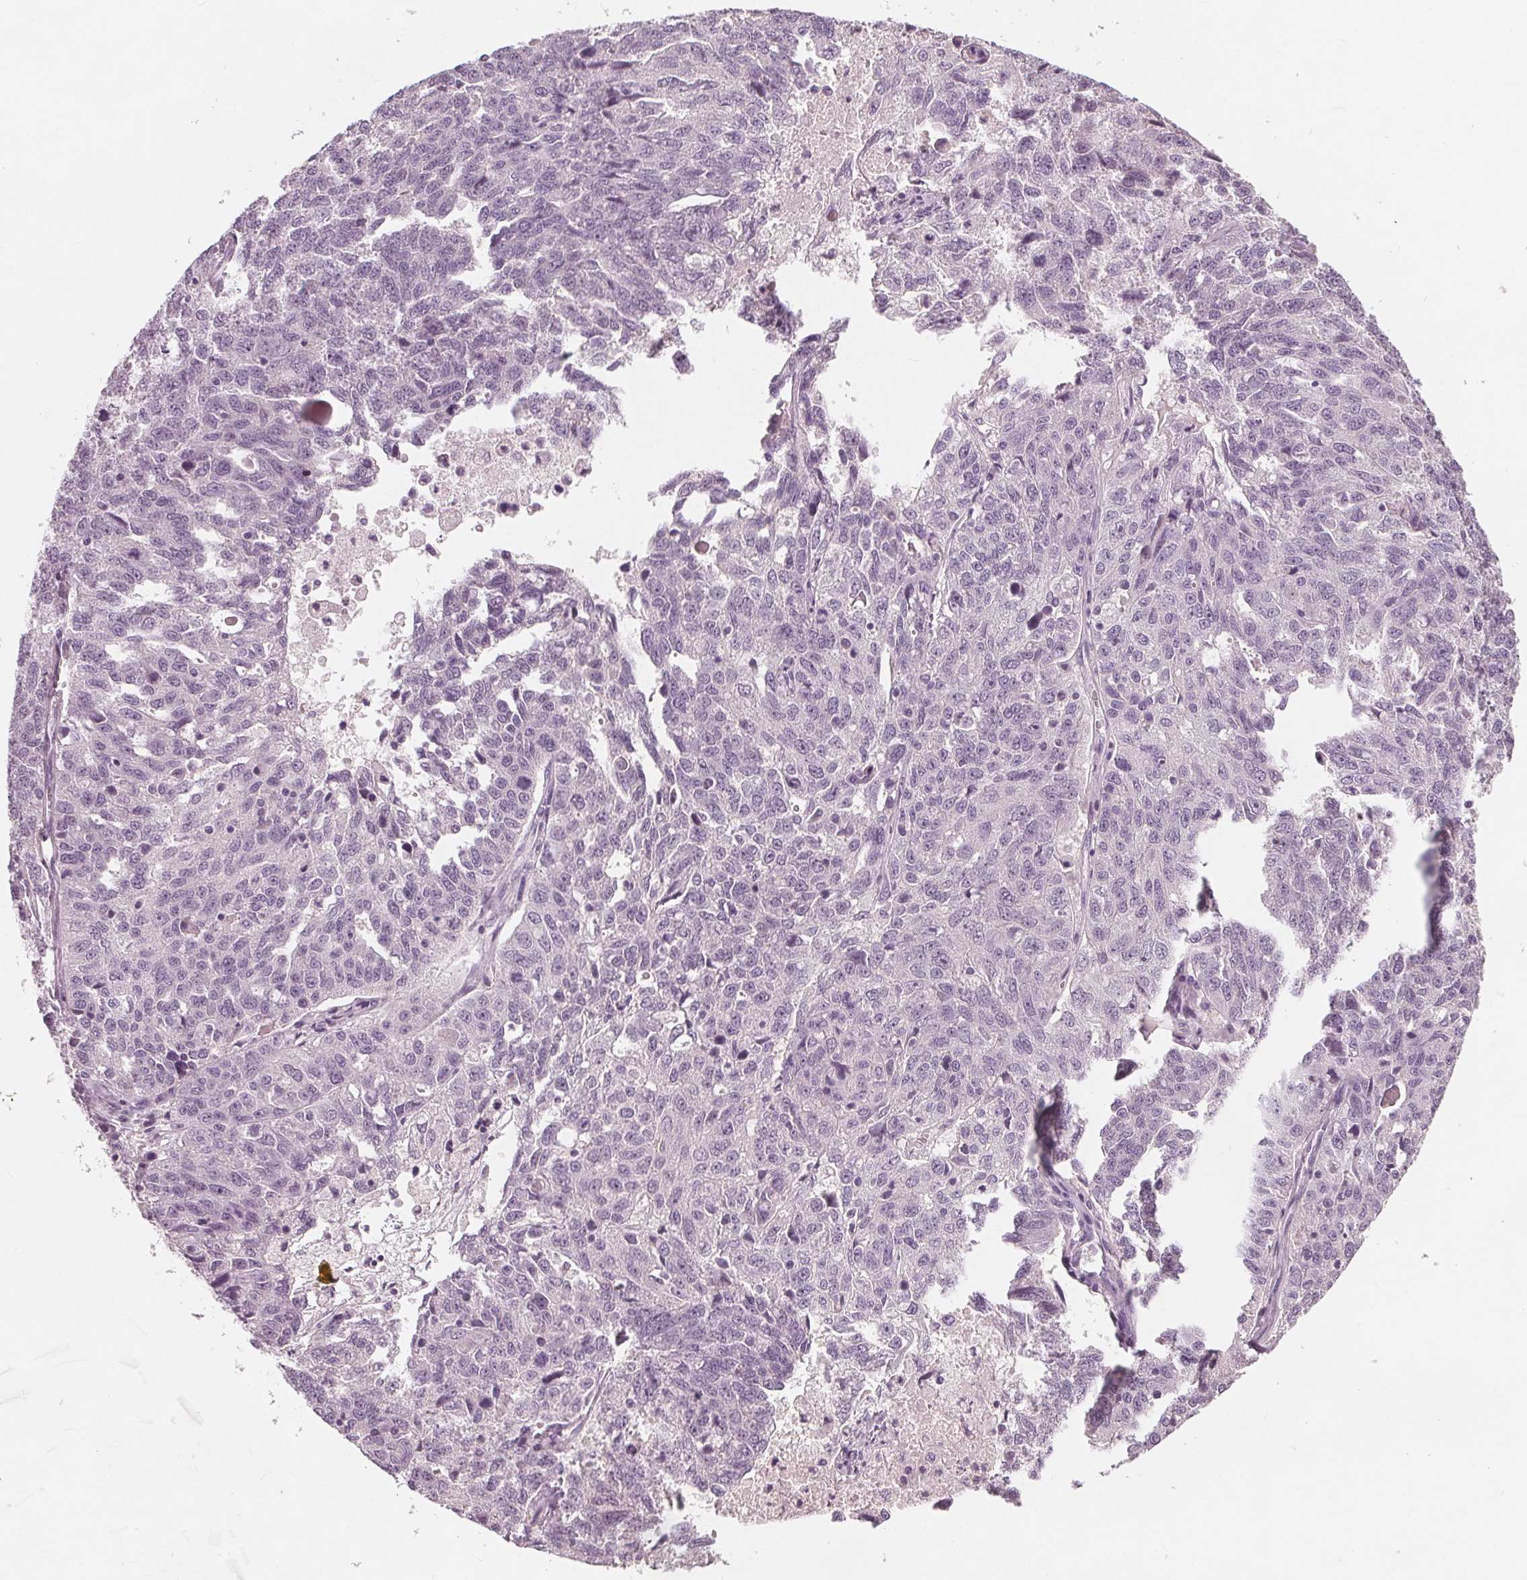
{"staining": {"intensity": "negative", "quantity": "none", "location": "none"}, "tissue": "ovarian cancer", "cell_type": "Tumor cells", "image_type": "cancer", "snomed": [{"axis": "morphology", "description": "Cystadenocarcinoma, serous, NOS"}, {"axis": "topography", "description": "Ovary"}], "caption": "The micrograph exhibits no significant positivity in tumor cells of serous cystadenocarcinoma (ovarian).", "gene": "TKFC", "patient": {"sex": "female", "age": 71}}